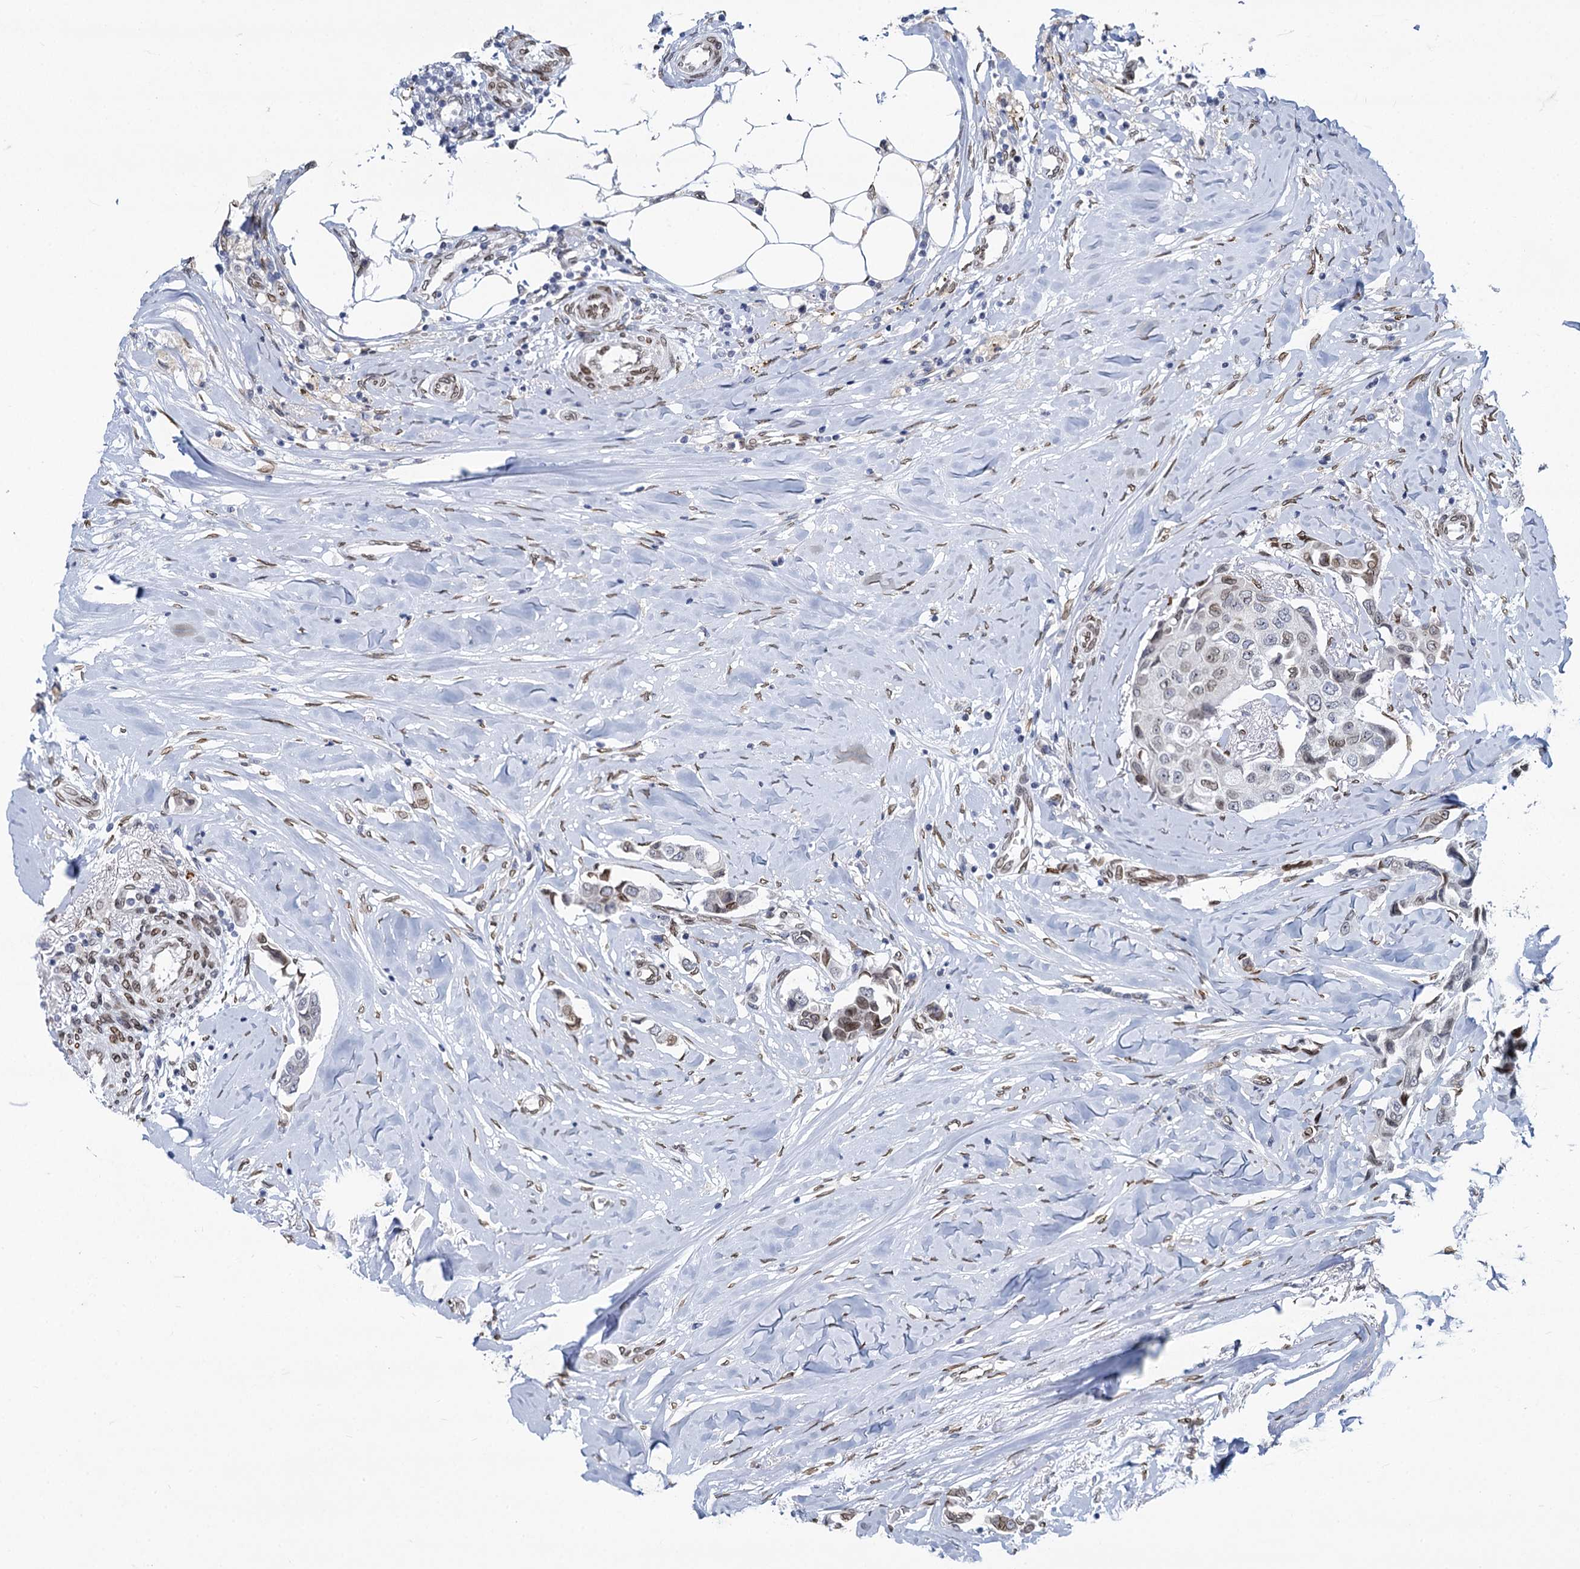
{"staining": {"intensity": "moderate", "quantity": "<25%", "location": "nuclear"}, "tissue": "breast cancer", "cell_type": "Tumor cells", "image_type": "cancer", "snomed": [{"axis": "morphology", "description": "Duct carcinoma"}, {"axis": "topography", "description": "Breast"}], "caption": "Breast cancer (infiltrating ductal carcinoma) stained with a brown dye demonstrates moderate nuclear positive staining in approximately <25% of tumor cells.", "gene": "PRSS35", "patient": {"sex": "female", "age": 80}}